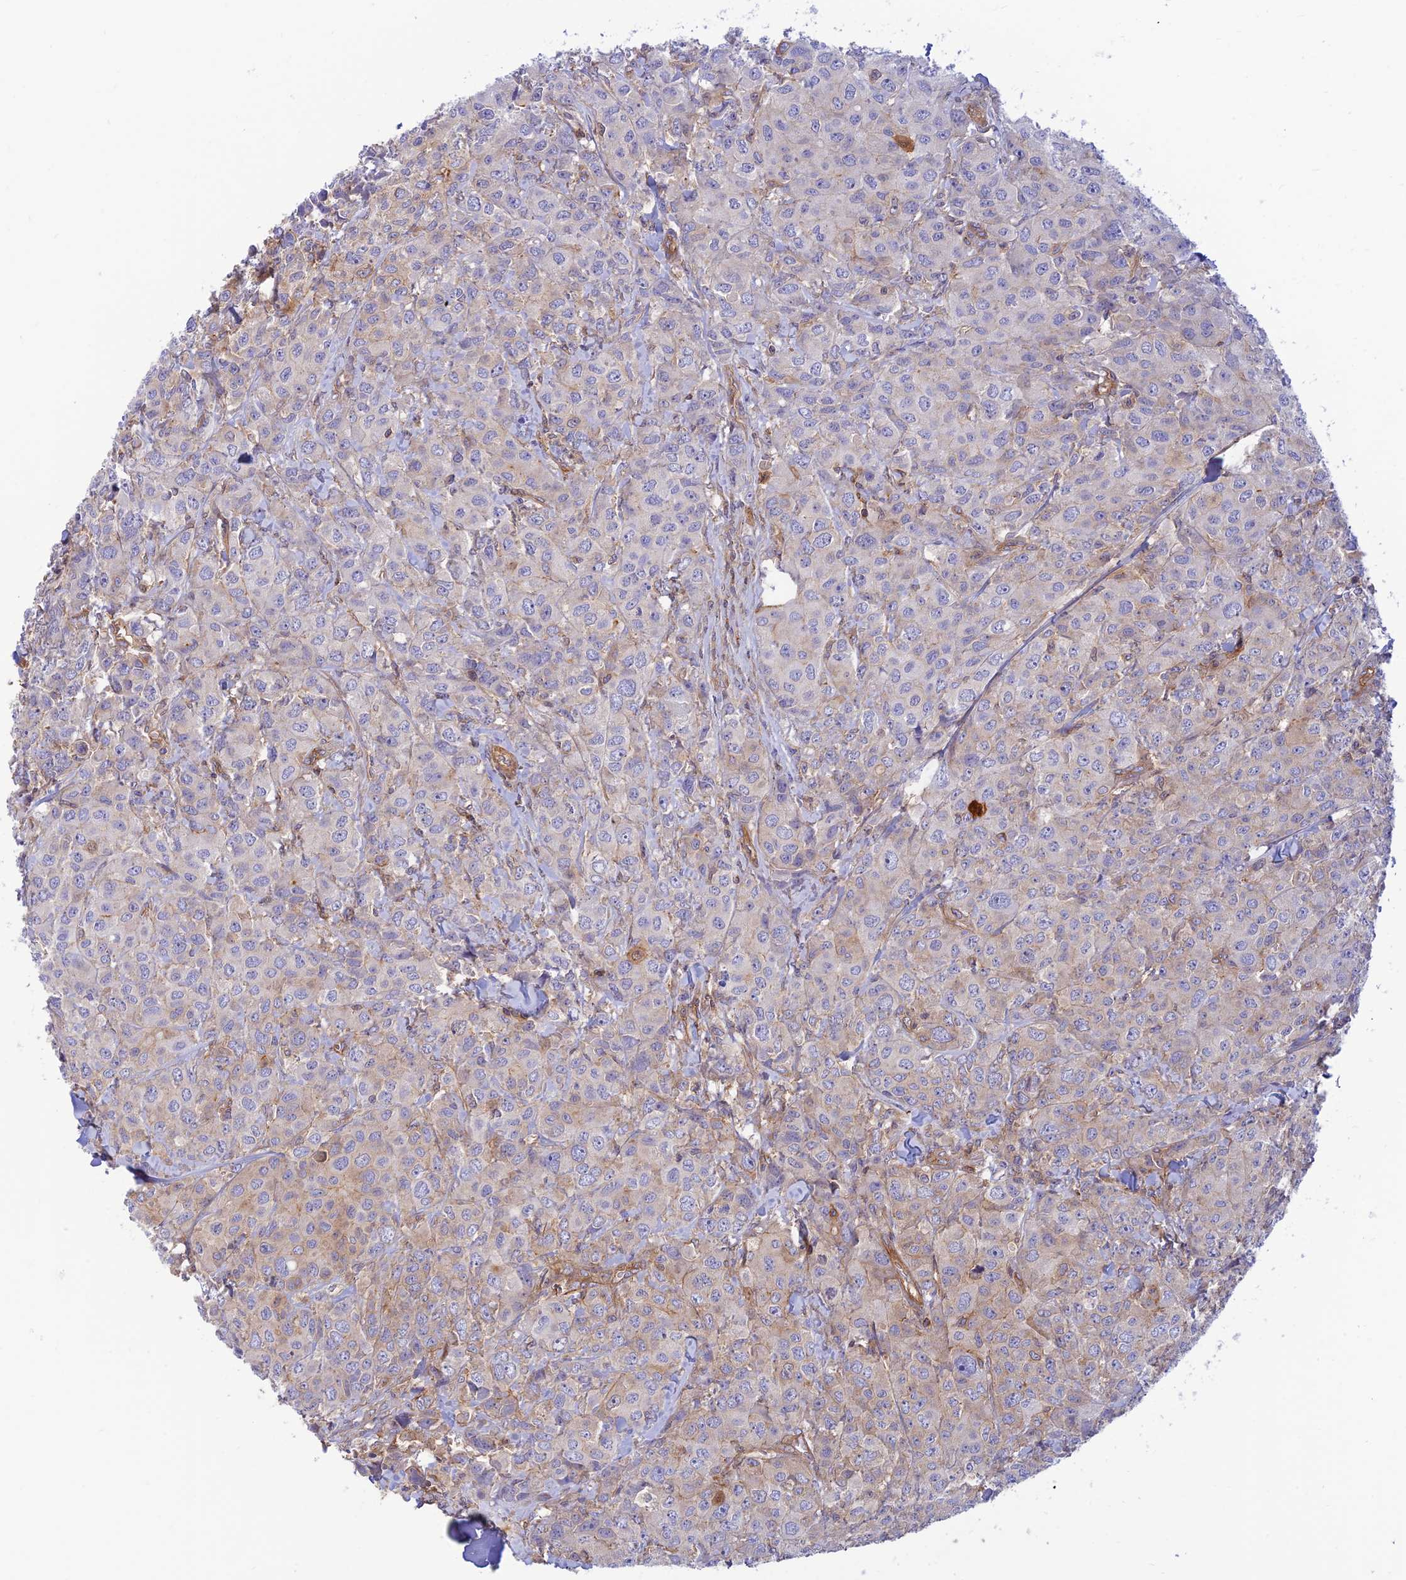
{"staining": {"intensity": "weak", "quantity": "<25%", "location": "cytoplasmic/membranous"}, "tissue": "breast cancer", "cell_type": "Tumor cells", "image_type": "cancer", "snomed": [{"axis": "morphology", "description": "Duct carcinoma"}, {"axis": "topography", "description": "Breast"}], "caption": "IHC of human breast cancer reveals no staining in tumor cells.", "gene": "PPP1R12C", "patient": {"sex": "female", "age": 43}}